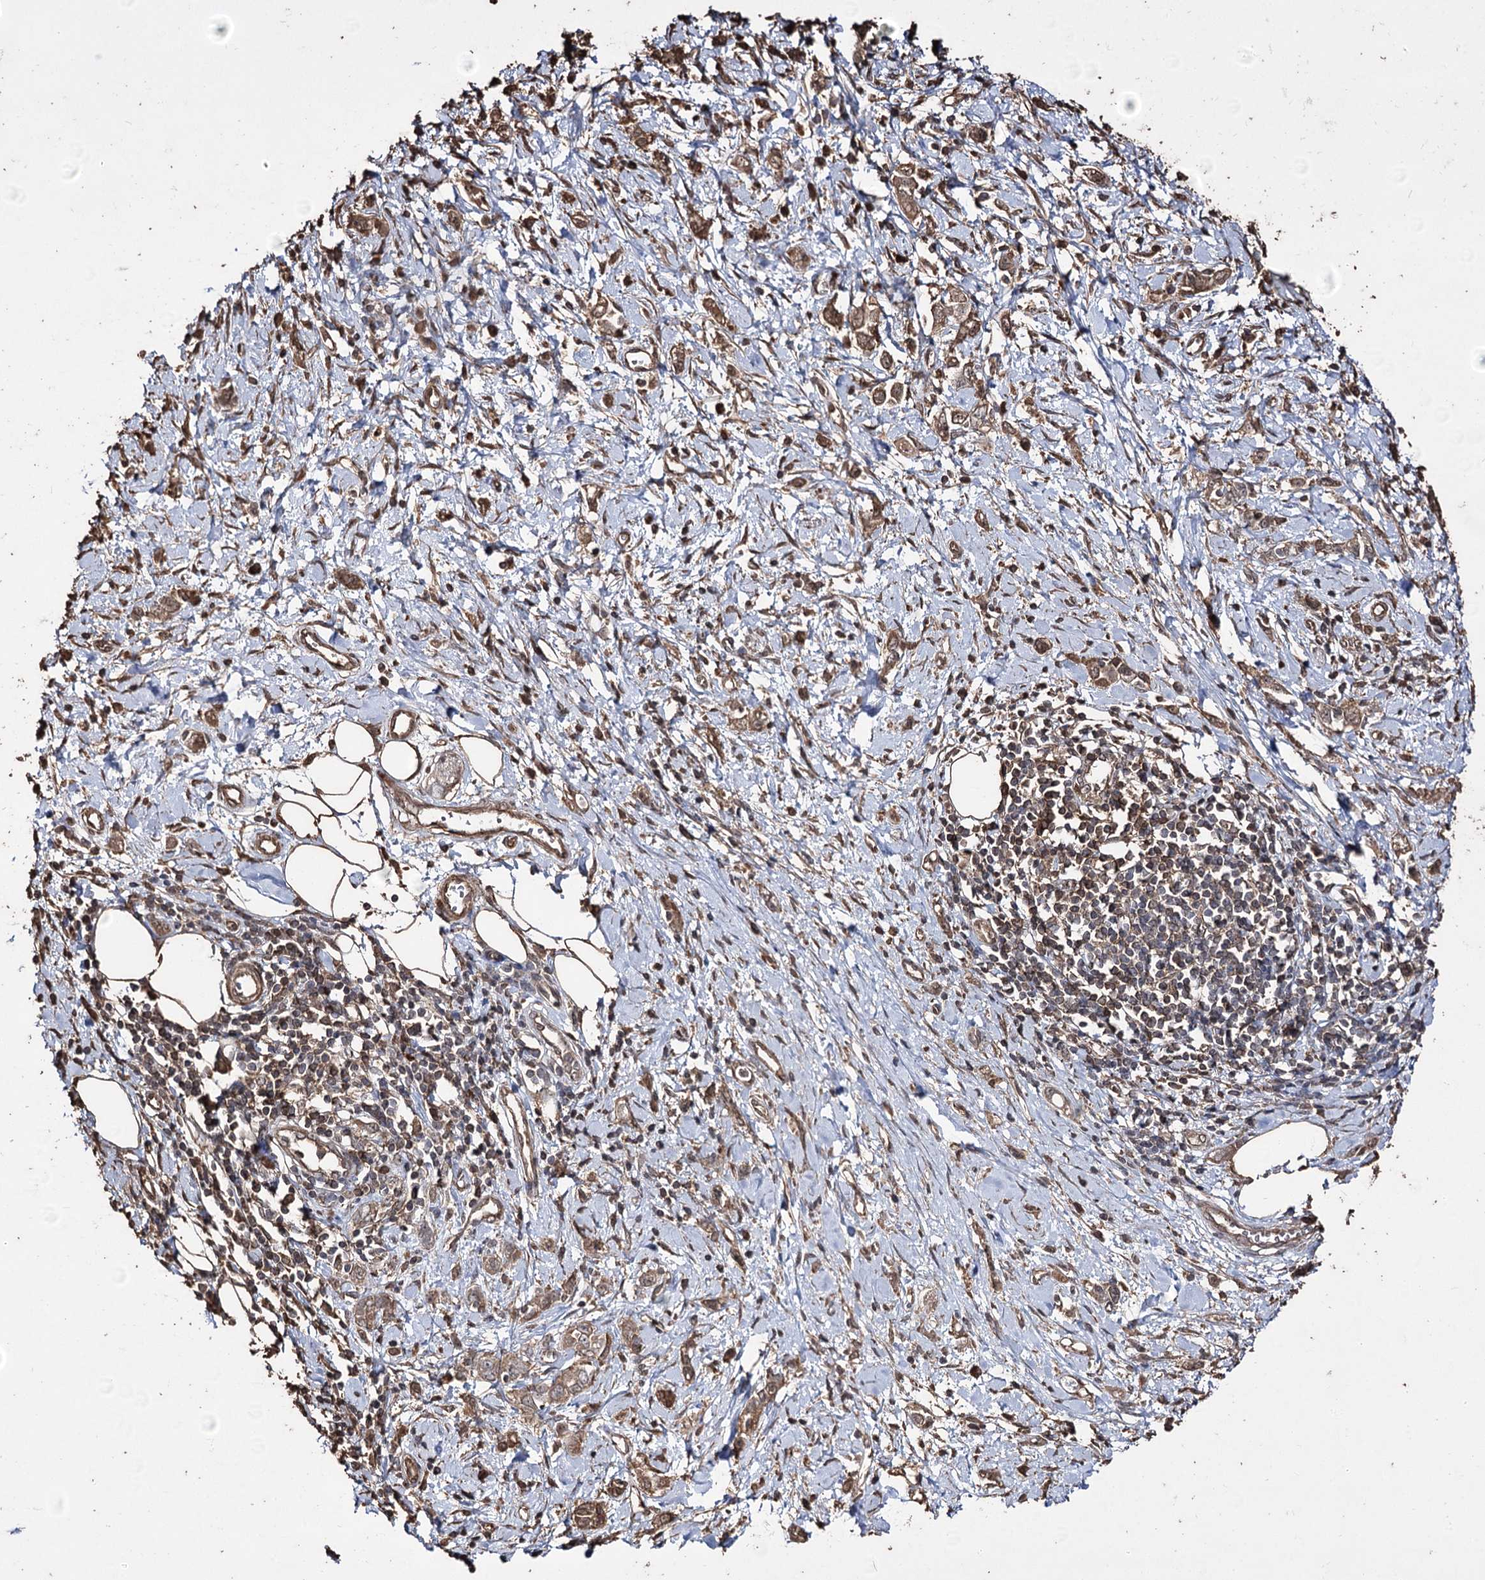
{"staining": {"intensity": "moderate", "quantity": ">75%", "location": "cytoplasmic/membranous"}, "tissue": "stomach cancer", "cell_type": "Tumor cells", "image_type": "cancer", "snomed": [{"axis": "morphology", "description": "Adenocarcinoma, NOS"}, {"axis": "topography", "description": "Stomach"}], "caption": "The histopathology image displays a brown stain indicating the presence of a protein in the cytoplasmic/membranous of tumor cells in stomach adenocarcinoma.", "gene": "ZNF662", "patient": {"sex": "female", "age": 76}}